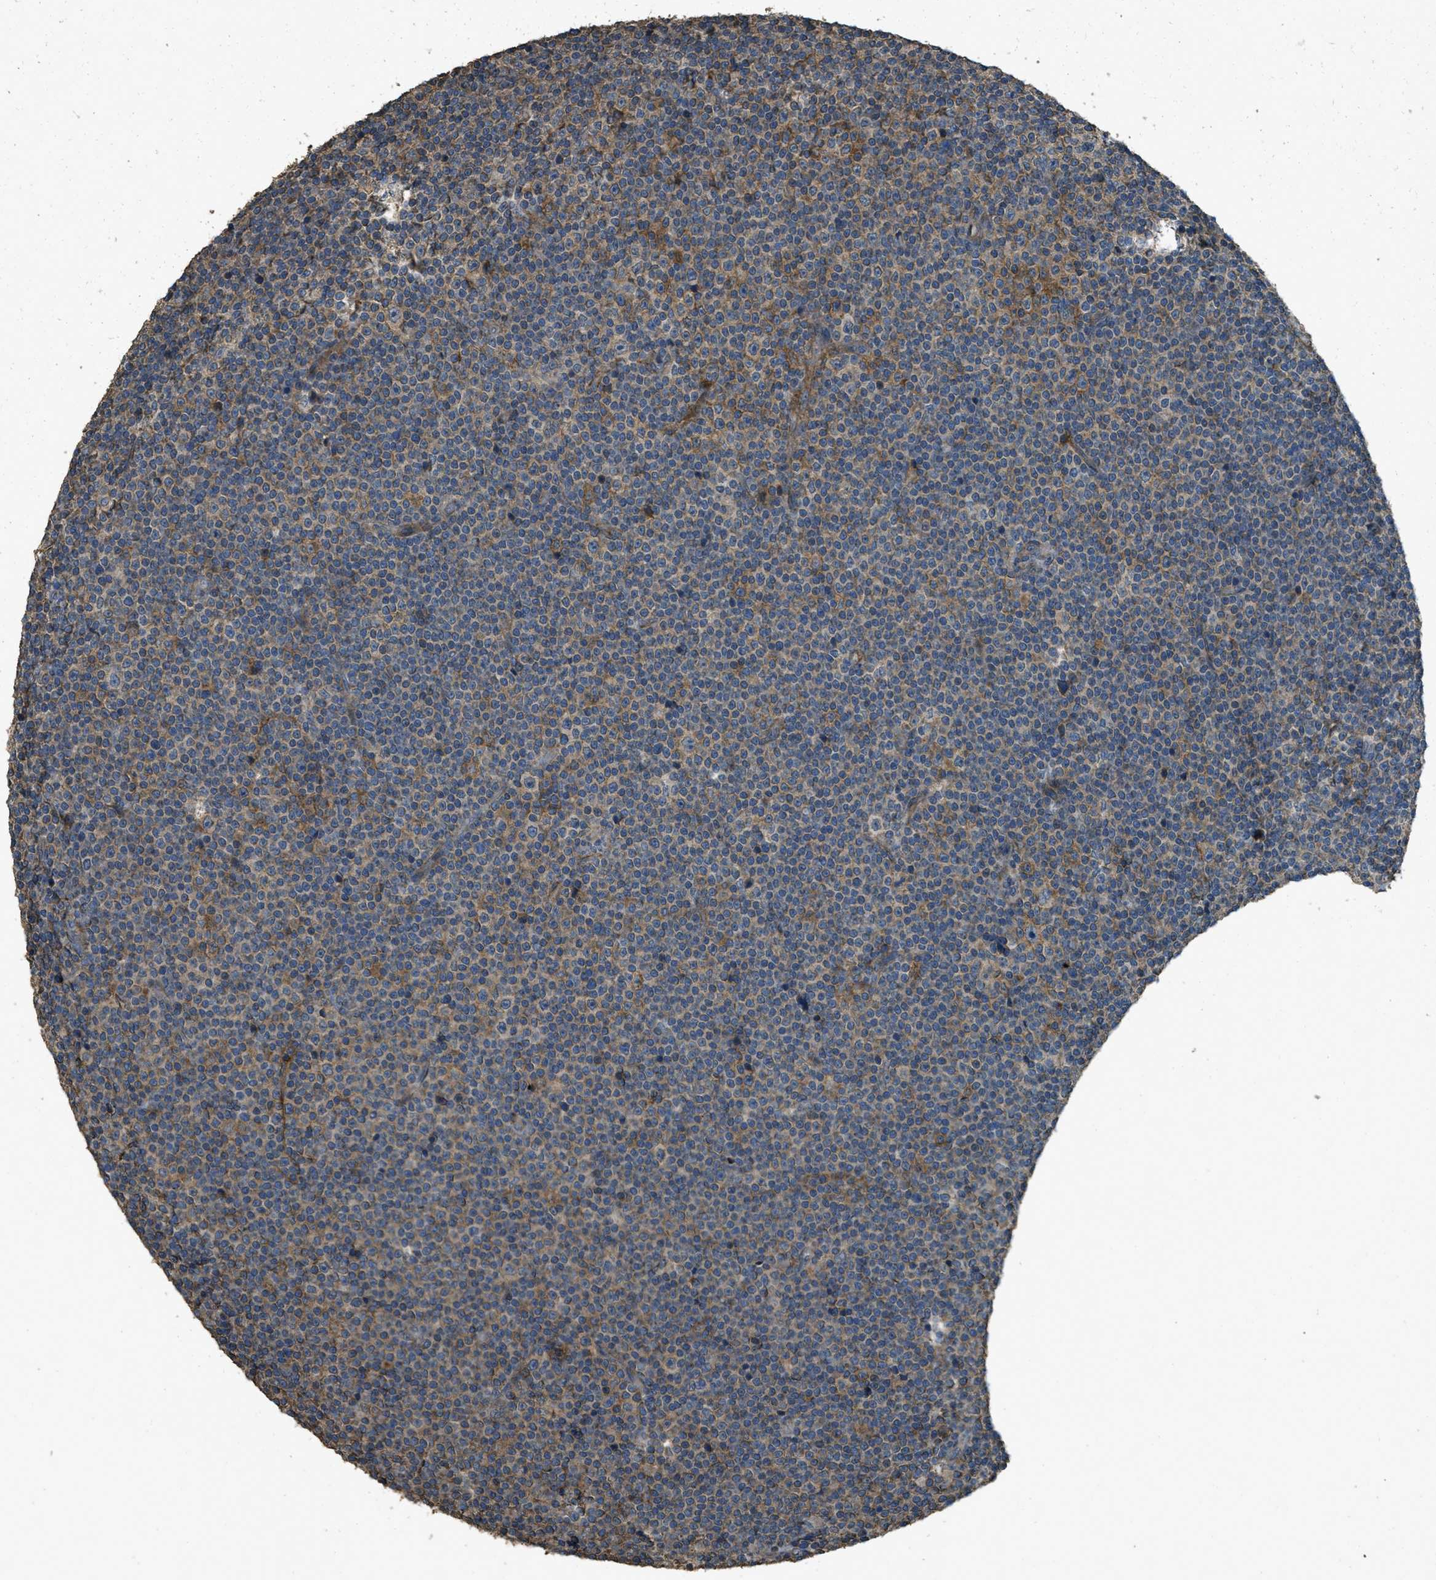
{"staining": {"intensity": "moderate", "quantity": "25%-75%", "location": "cytoplasmic/membranous"}, "tissue": "lymphoma", "cell_type": "Tumor cells", "image_type": "cancer", "snomed": [{"axis": "morphology", "description": "Malignant lymphoma, non-Hodgkin's type, Low grade"}, {"axis": "topography", "description": "Lymph node"}], "caption": "Immunohistochemical staining of human lymphoma exhibits medium levels of moderate cytoplasmic/membranous protein positivity in approximately 25%-75% of tumor cells.", "gene": "CD276", "patient": {"sex": "female", "age": 67}}